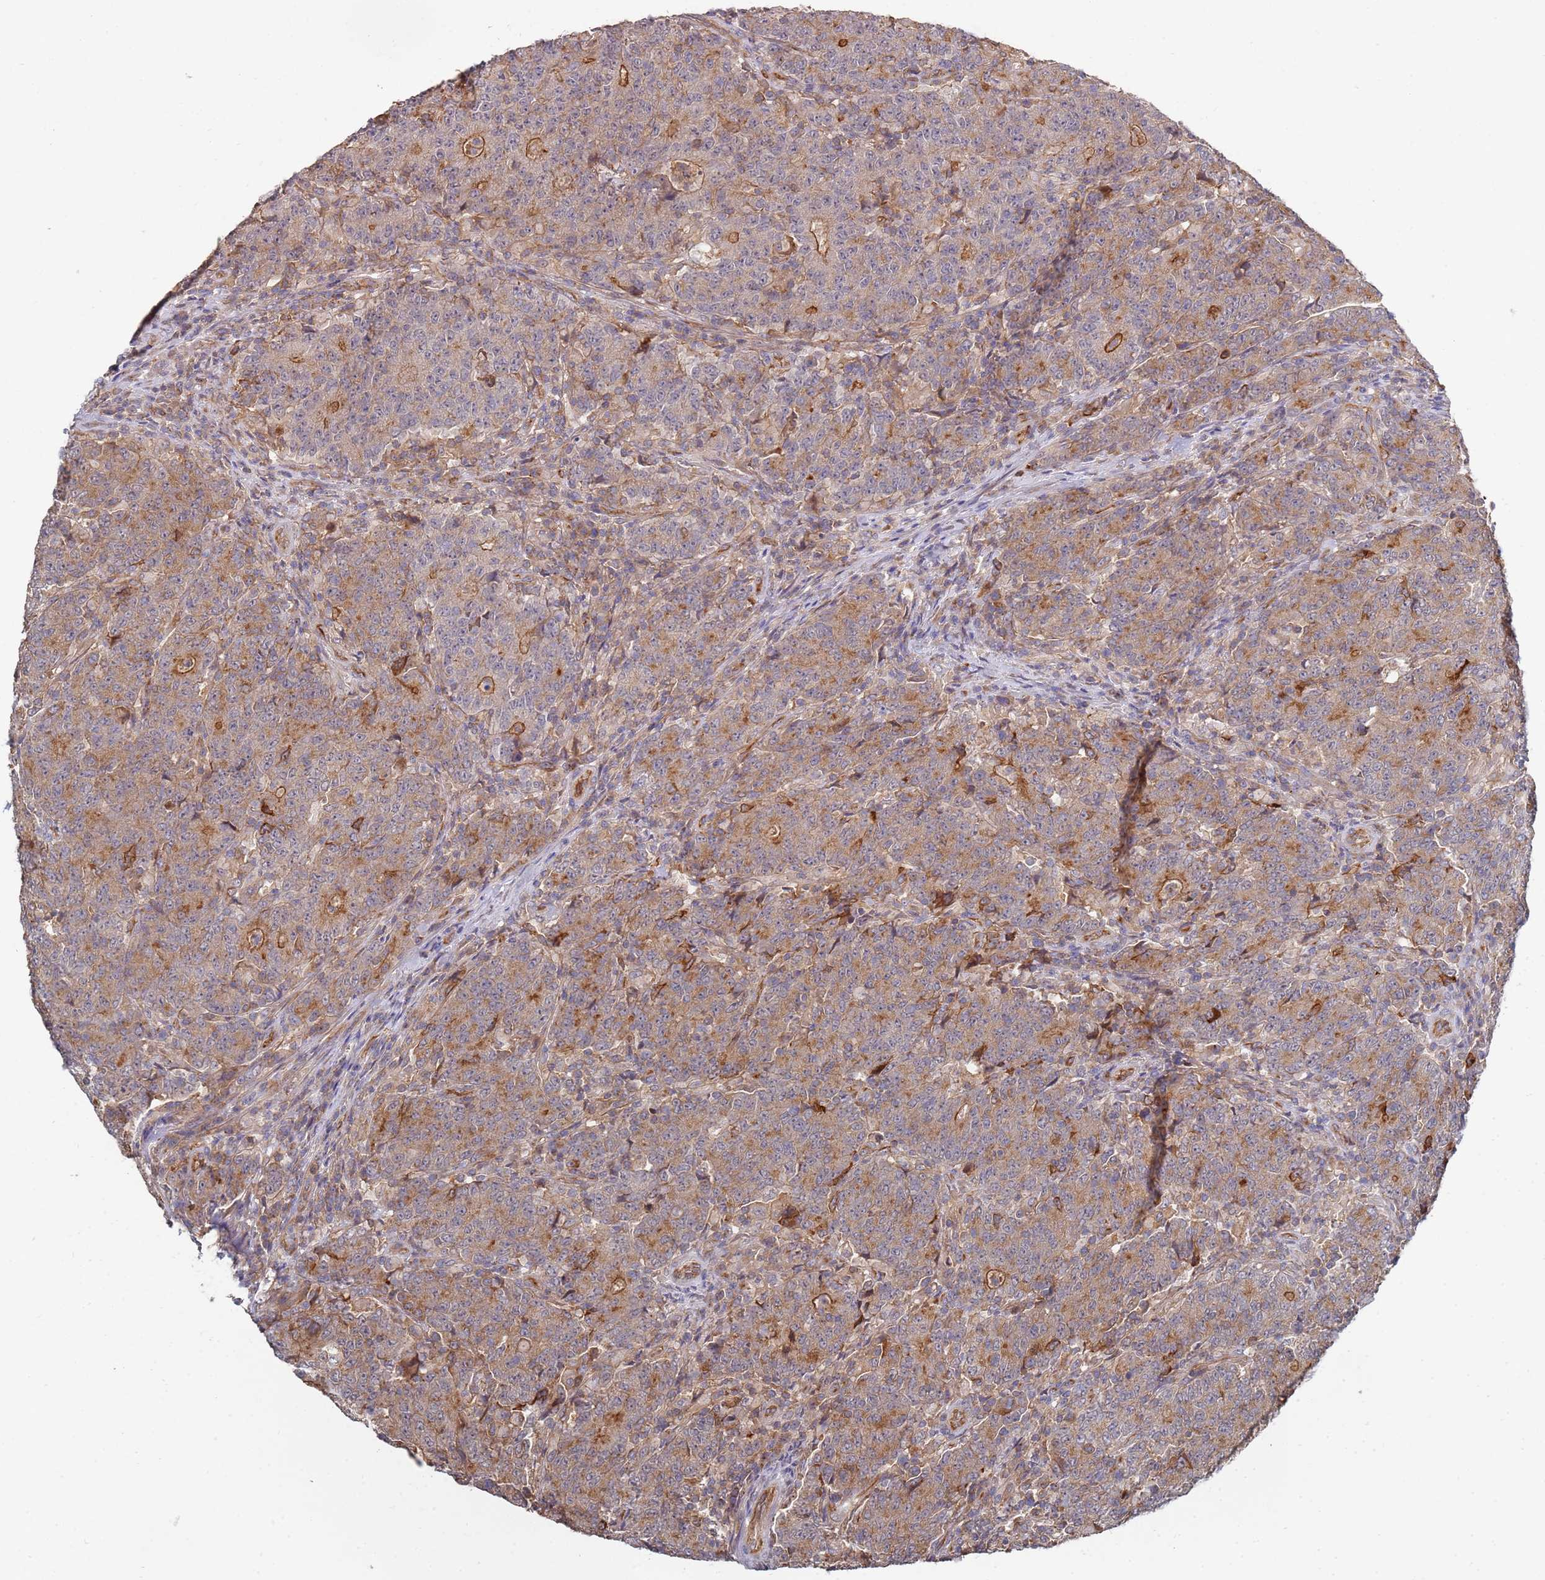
{"staining": {"intensity": "moderate", "quantity": ">75%", "location": "cytoplasmic/membranous"}, "tissue": "colorectal cancer", "cell_type": "Tumor cells", "image_type": "cancer", "snomed": [{"axis": "morphology", "description": "Adenocarcinoma, NOS"}, {"axis": "topography", "description": "Colon"}], "caption": "An immunohistochemistry (IHC) photomicrograph of neoplastic tissue is shown. Protein staining in brown shows moderate cytoplasmic/membranous positivity in colorectal cancer within tumor cells.", "gene": "ABCB6", "patient": {"sex": "female", "age": 75}}